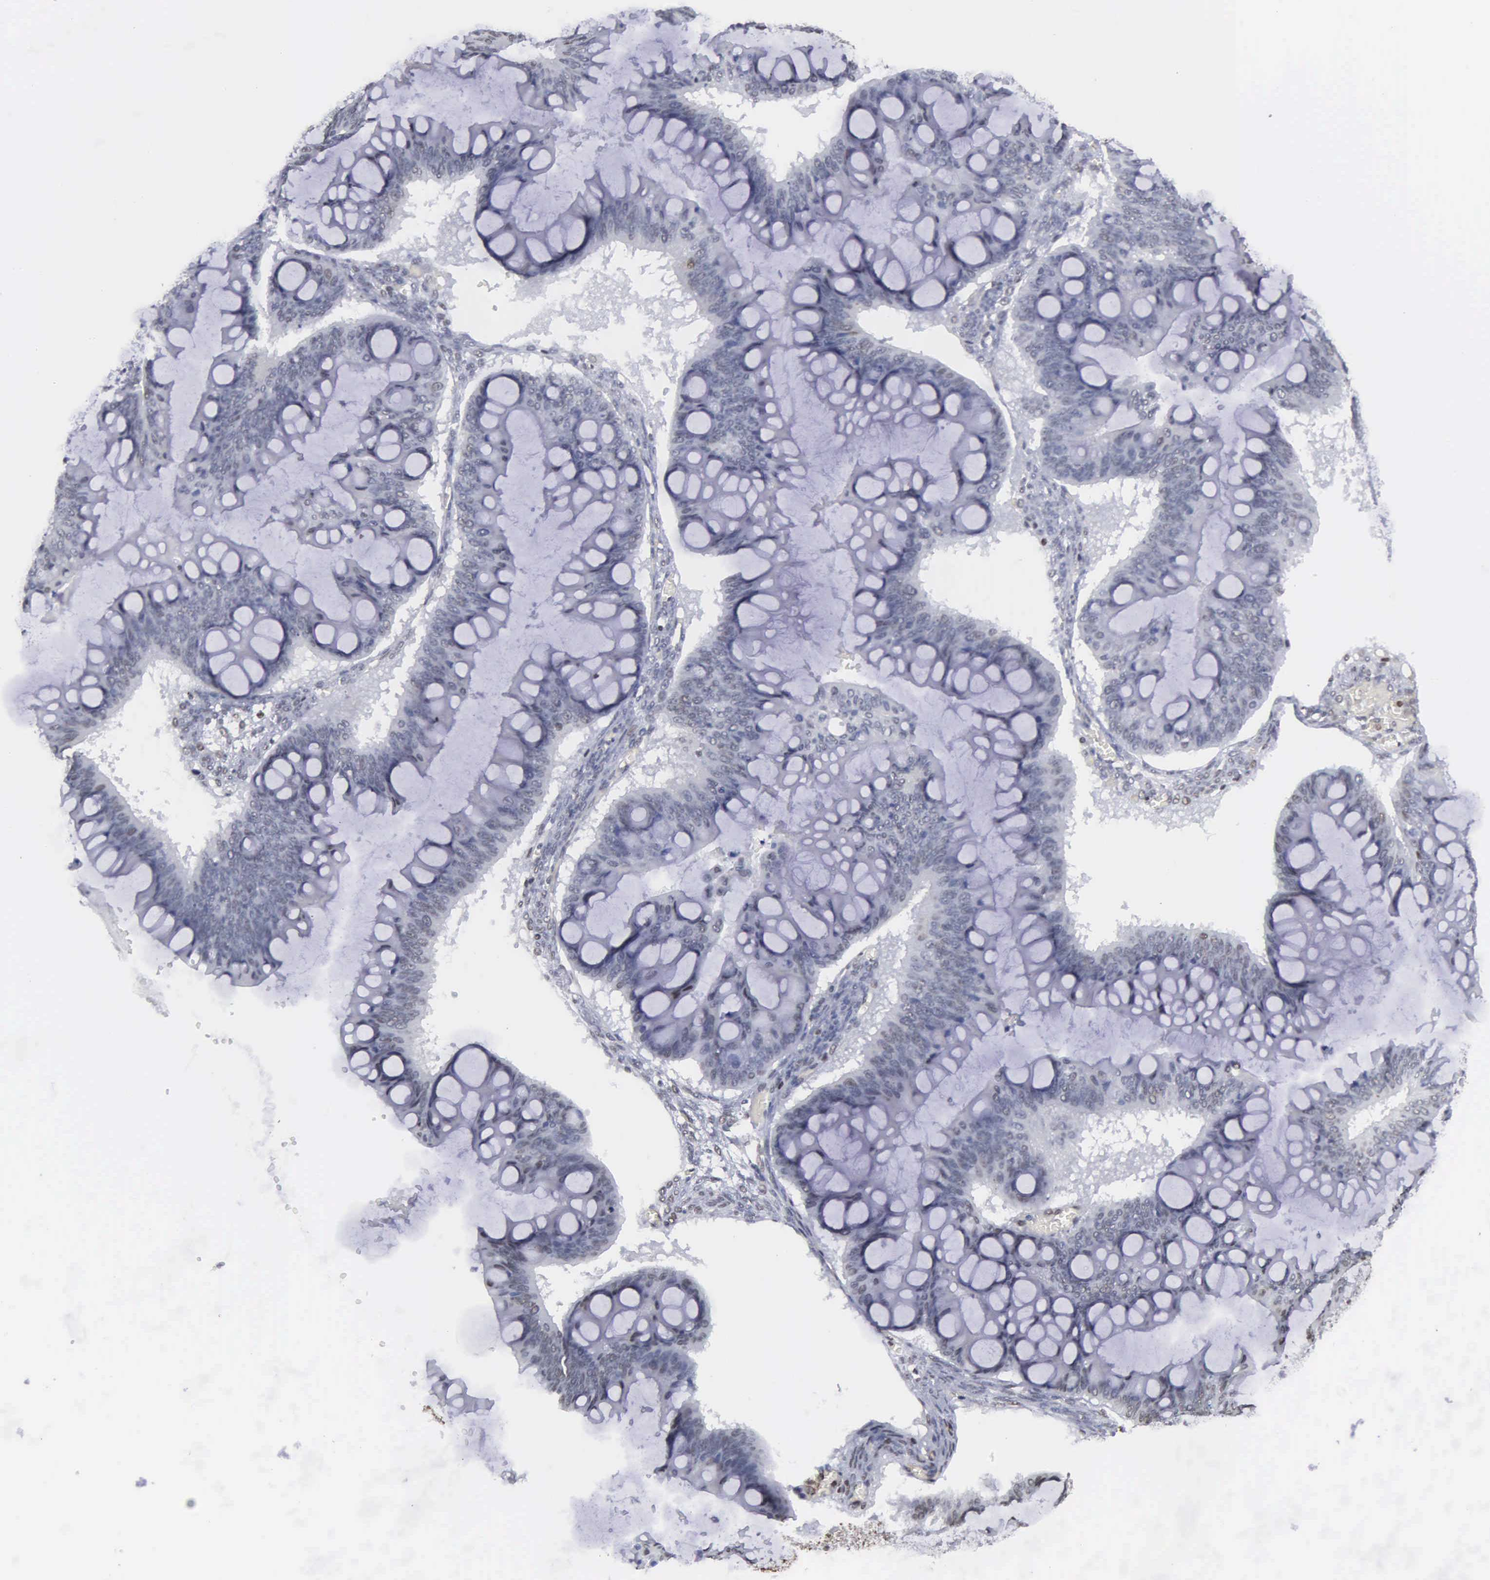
{"staining": {"intensity": "weak", "quantity": "<25%", "location": "nuclear"}, "tissue": "ovarian cancer", "cell_type": "Tumor cells", "image_type": "cancer", "snomed": [{"axis": "morphology", "description": "Cystadenocarcinoma, mucinous, NOS"}, {"axis": "topography", "description": "Ovary"}], "caption": "The immunohistochemistry (IHC) photomicrograph has no significant expression in tumor cells of mucinous cystadenocarcinoma (ovarian) tissue.", "gene": "CCNG1", "patient": {"sex": "female", "age": 73}}